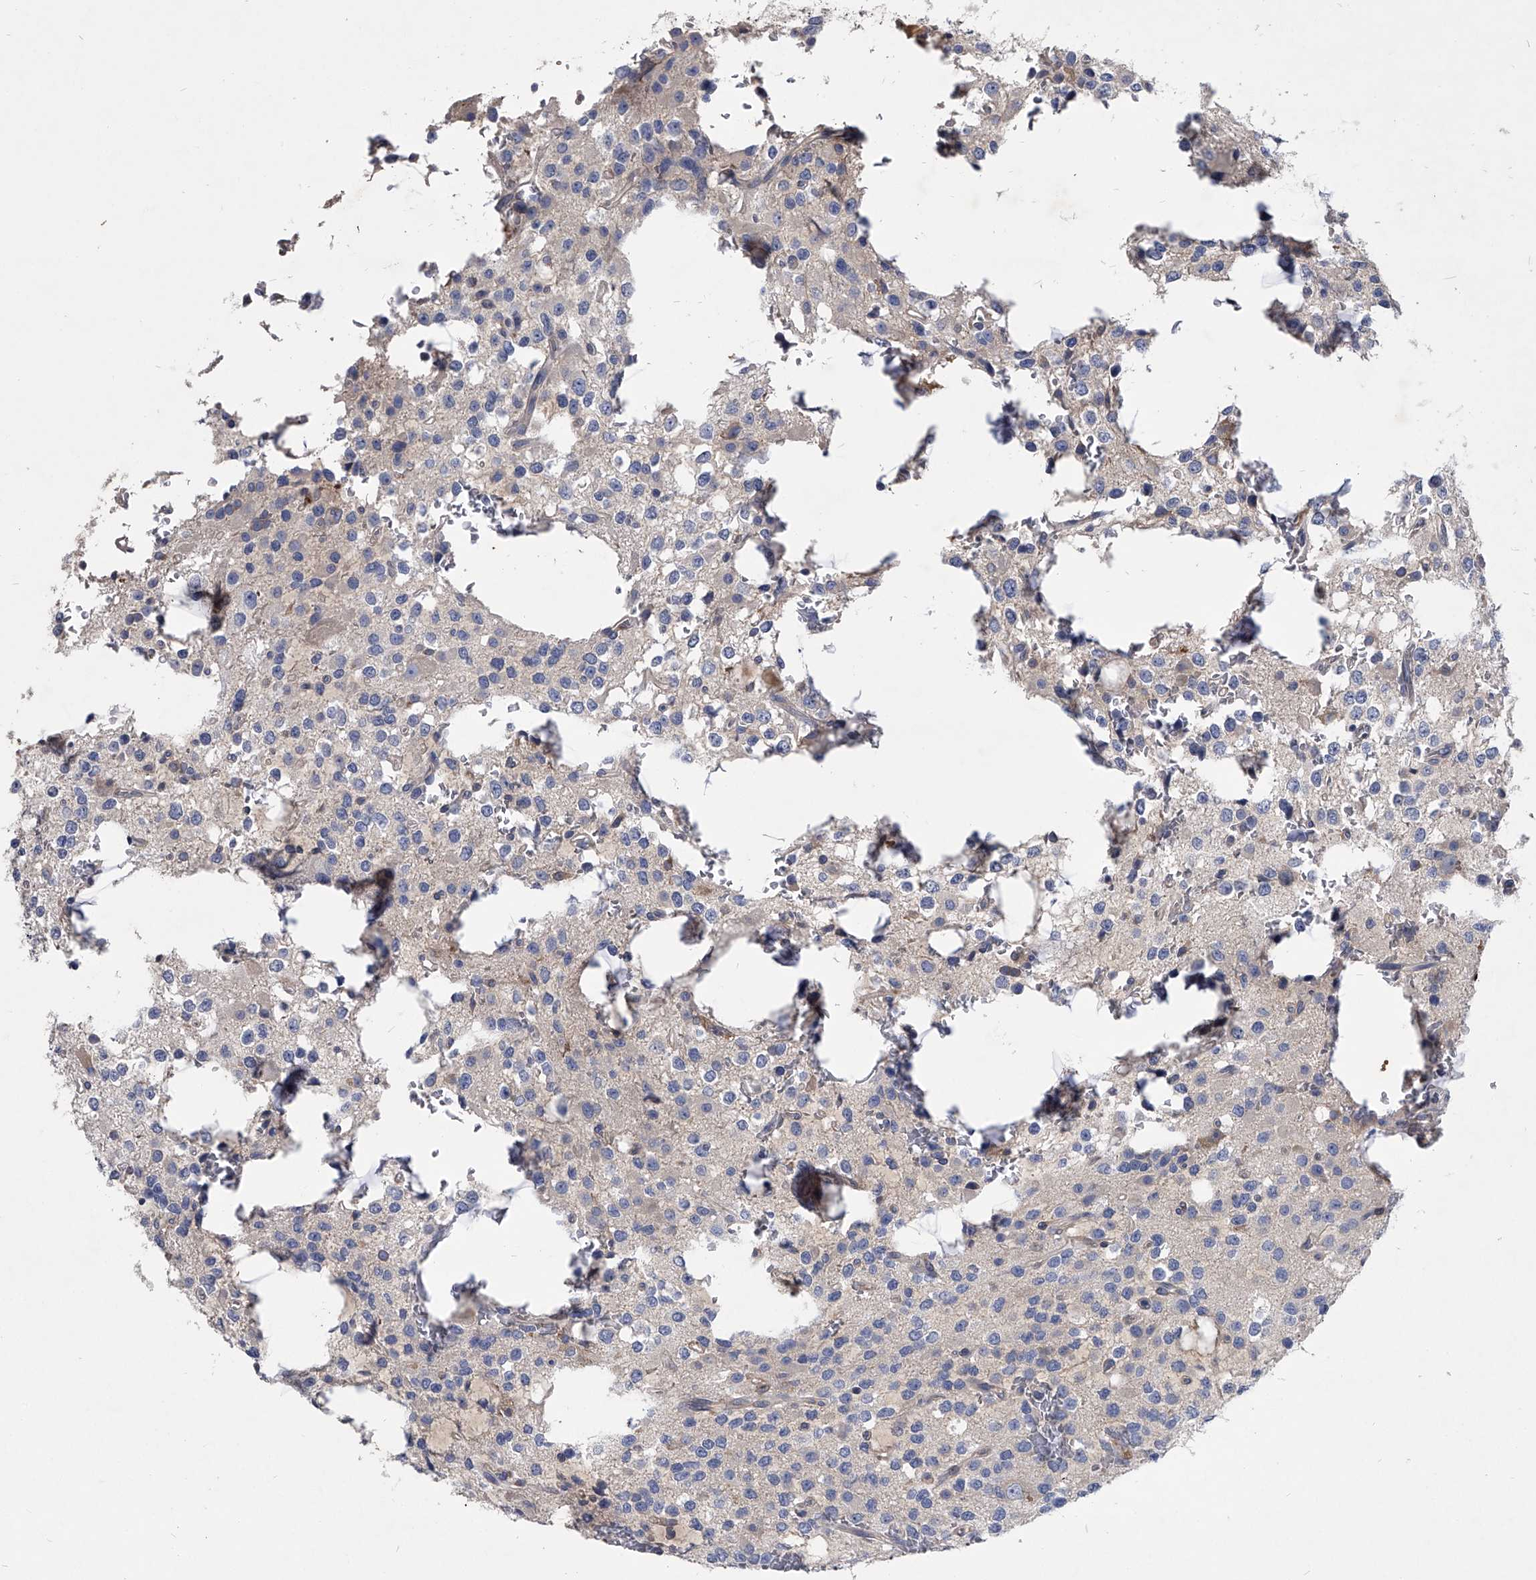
{"staining": {"intensity": "negative", "quantity": "none", "location": "none"}, "tissue": "glioma", "cell_type": "Tumor cells", "image_type": "cancer", "snomed": [{"axis": "morphology", "description": "Glioma, malignant, High grade"}, {"axis": "topography", "description": "Brain"}], "caption": "Immunohistochemical staining of glioma shows no significant positivity in tumor cells. (Stains: DAB (3,3'-diaminobenzidine) immunohistochemistry with hematoxylin counter stain, Microscopy: brightfield microscopy at high magnification).", "gene": "CCR4", "patient": {"sex": "female", "age": 62}}